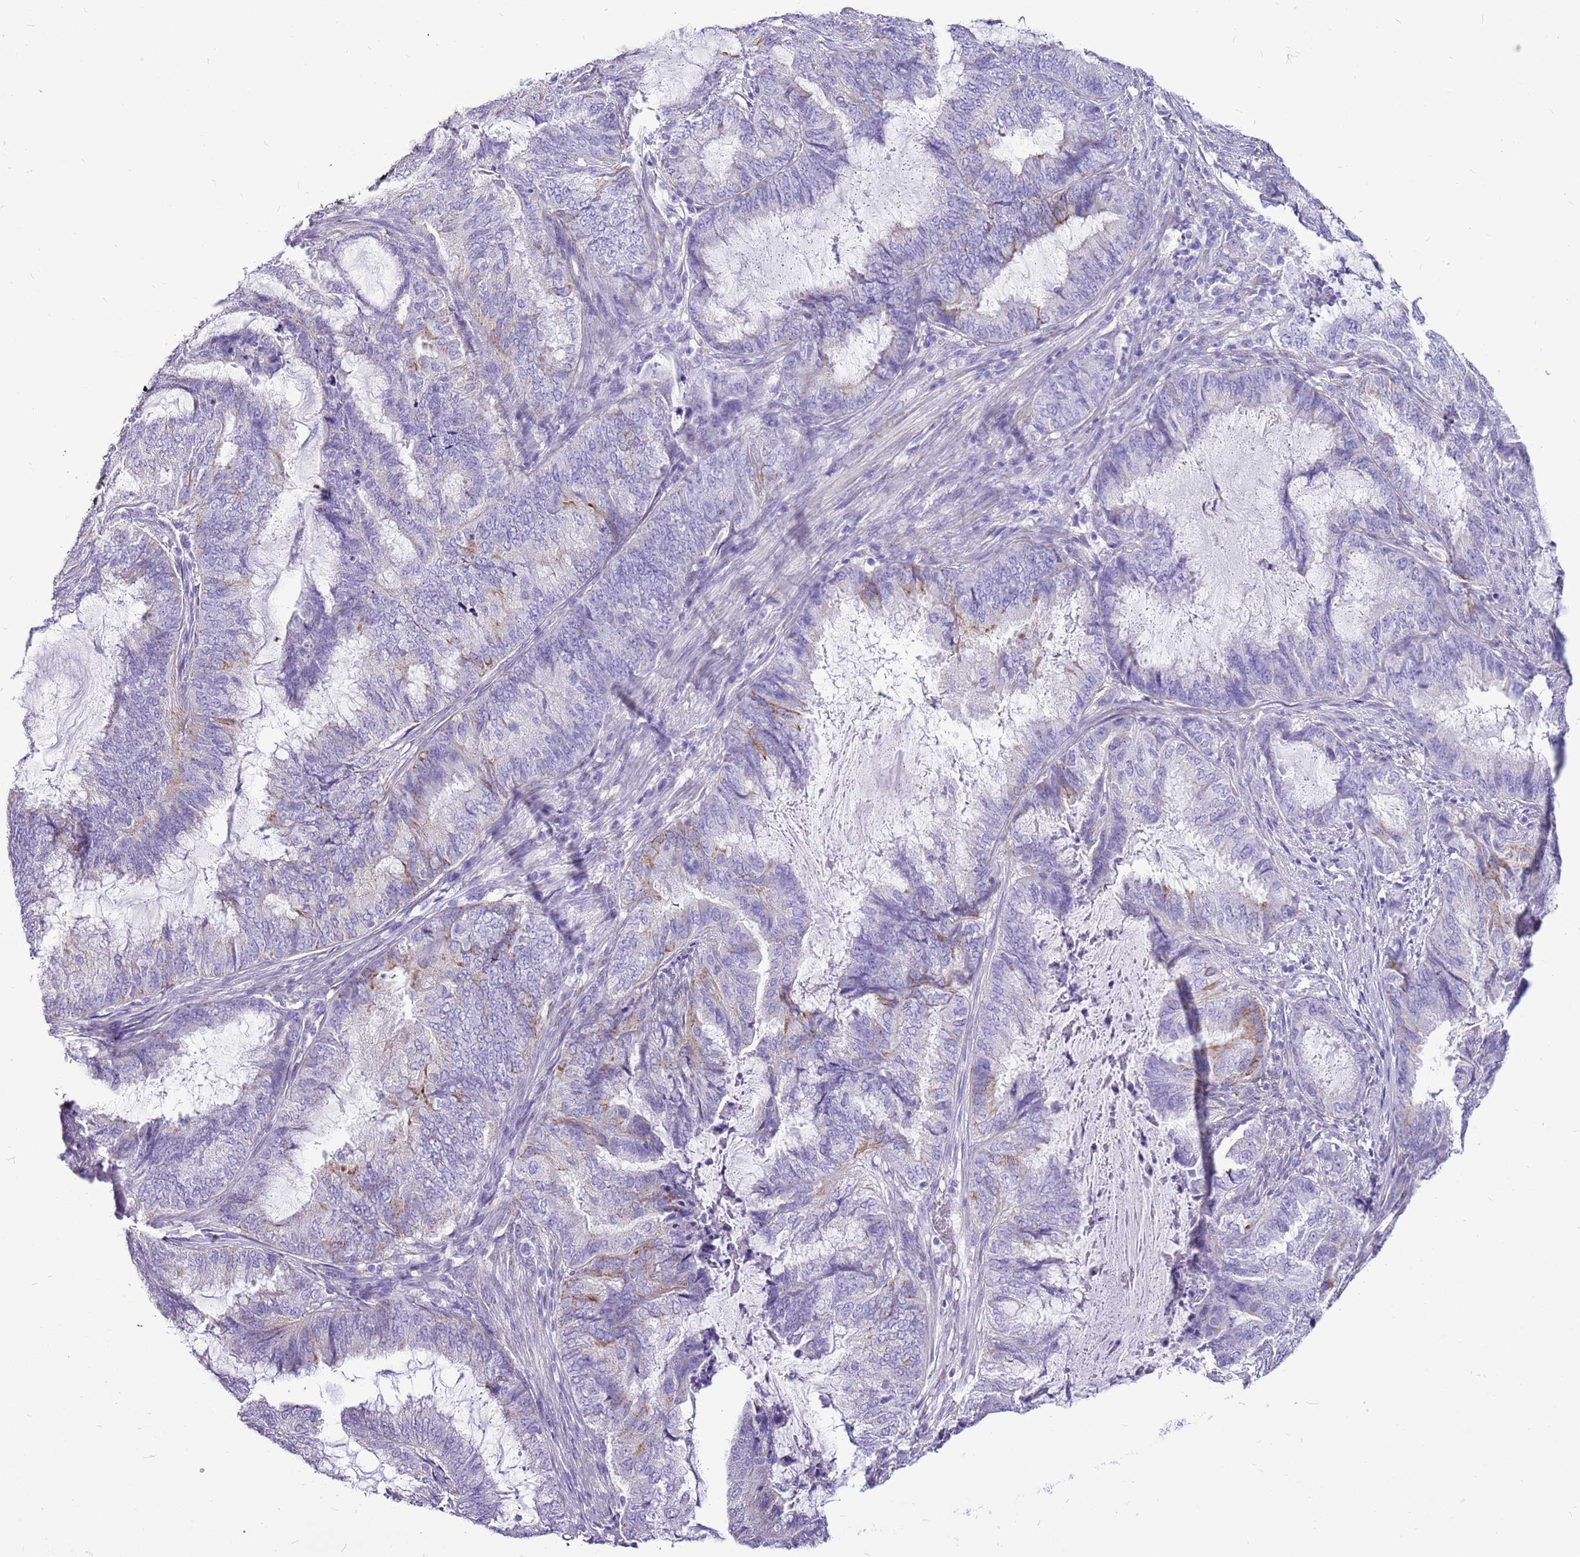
{"staining": {"intensity": "weak", "quantity": "<25%", "location": "cytoplasmic/membranous"}, "tissue": "endometrial cancer", "cell_type": "Tumor cells", "image_type": "cancer", "snomed": [{"axis": "morphology", "description": "Adenocarcinoma, NOS"}, {"axis": "topography", "description": "Endometrium"}], "caption": "High magnification brightfield microscopy of adenocarcinoma (endometrial) stained with DAB (brown) and counterstained with hematoxylin (blue): tumor cells show no significant expression. (DAB immunohistochemistry (IHC) visualized using brightfield microscopy, high magnification).", "gene": "ACSS3", "patient": {"sex": "female", "age": 51}}